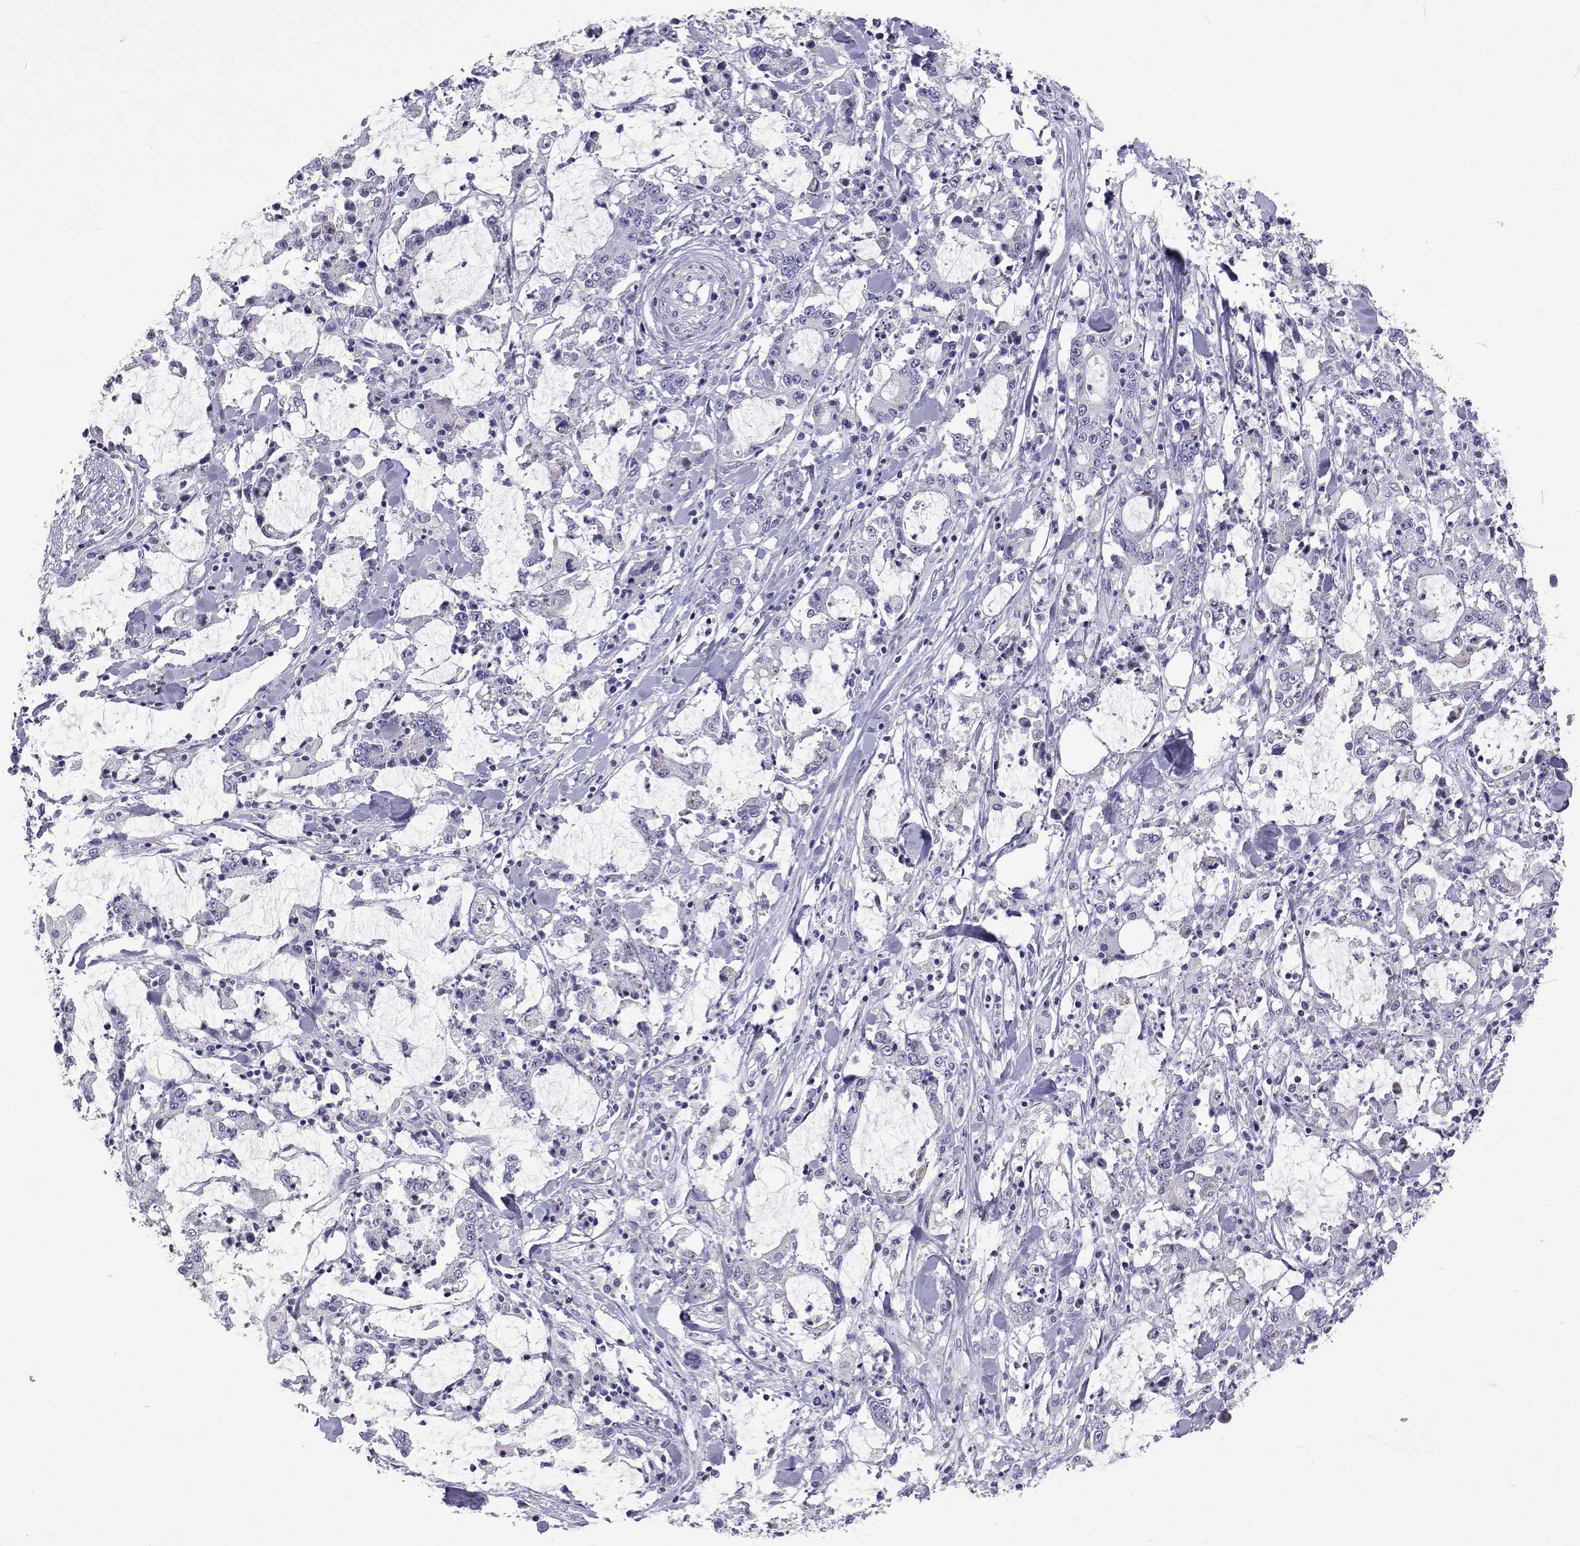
{"staining": {"intensity": "negative", "quantity": "none", "location": "none"}, "tissue": "stomach cancer", "cell_type": "Tumor cells", "image_type": "cancer", "snomed": [{"axis": "morphology", "description": "Adenocarcinoma, NOS"}, {"axis": "topography", "description": "Stomach, upper"}], "caption": "An immunohistochemistry (IHC) histopathology image of stomach cancer is shown. There is no staining in tumor cells of stomach cancer.", "gene": "UMODL1", "patient": {"sex": "male", "age": 68}}